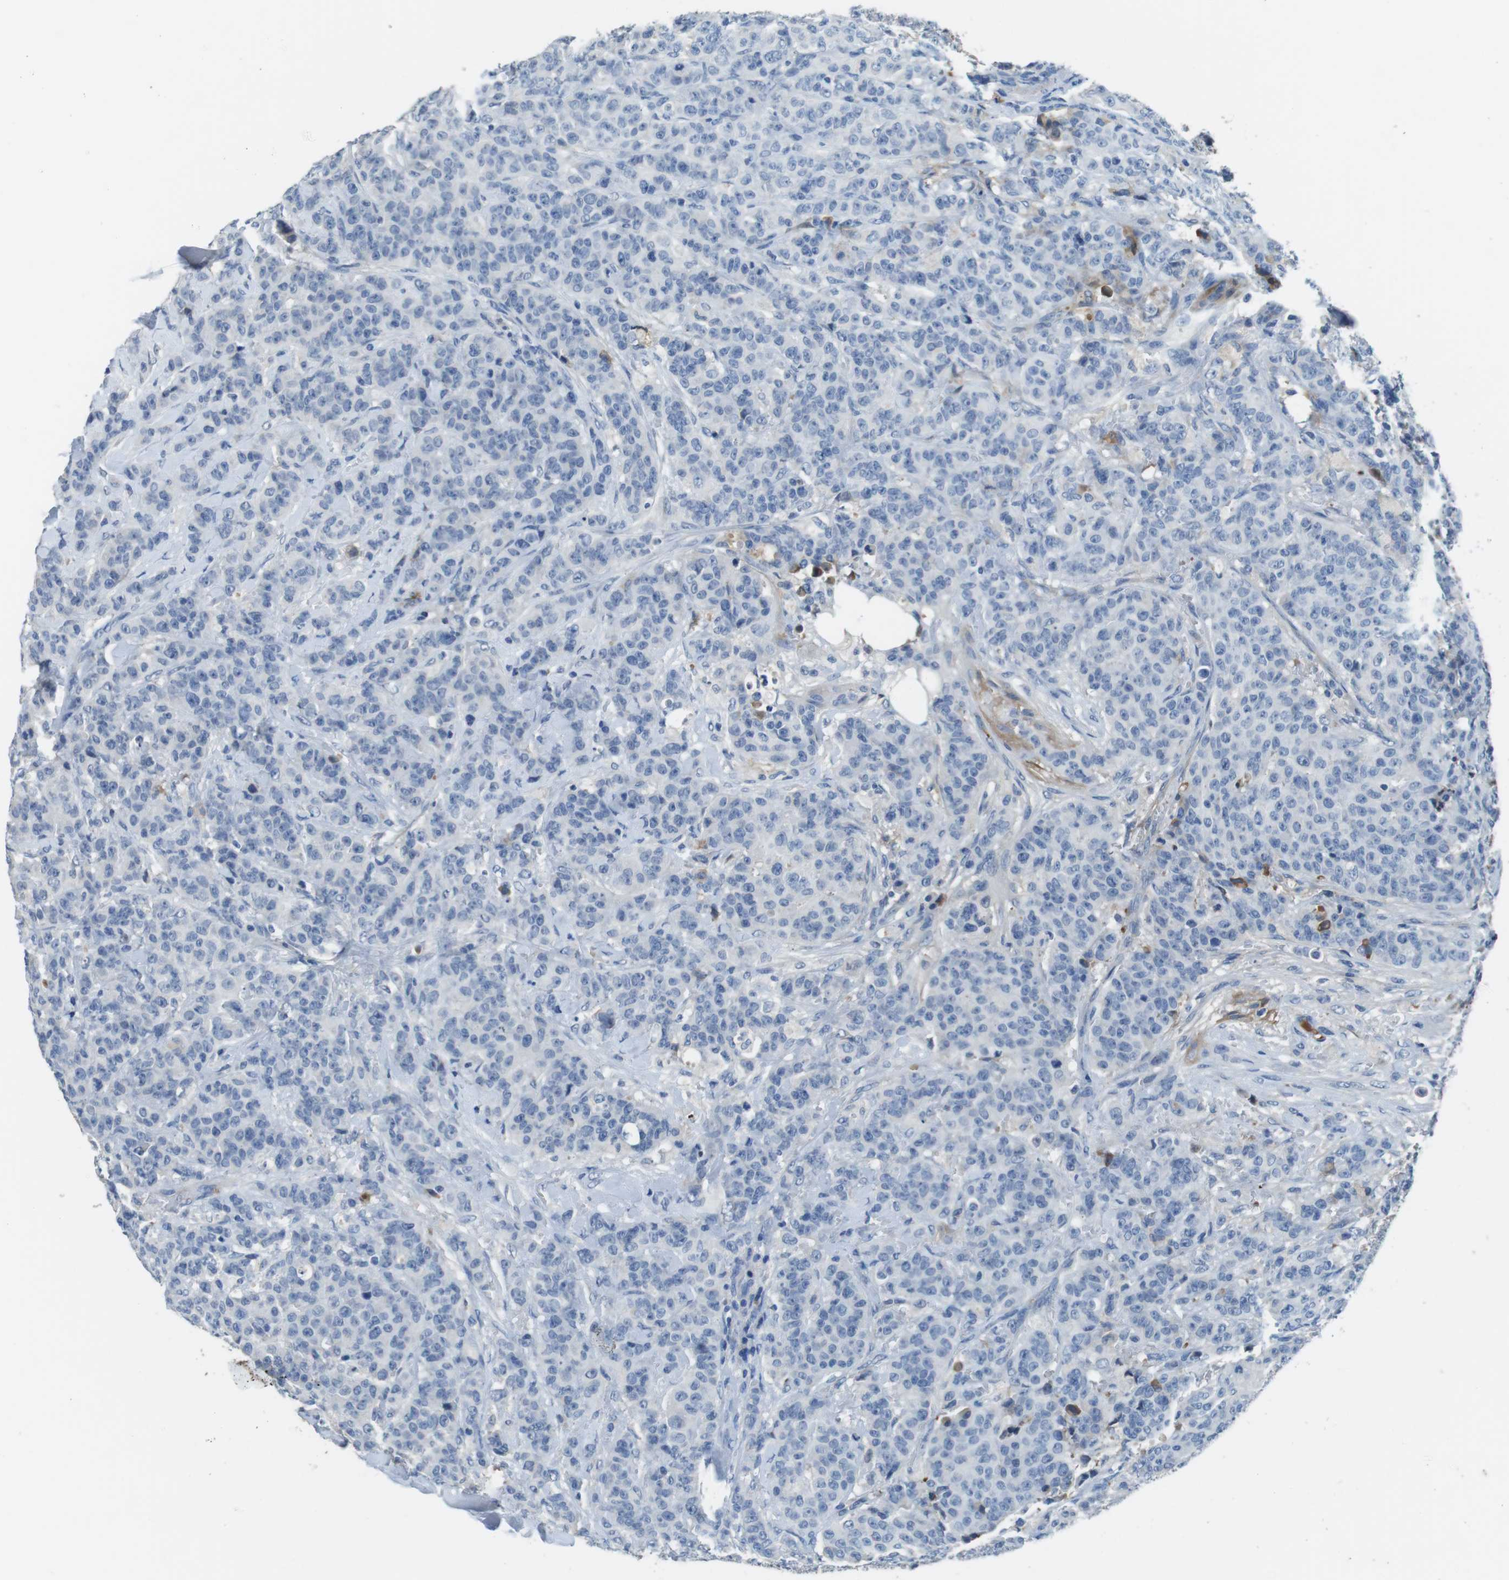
{"staining": {"intensity": "negative", "quantity": "none", "location": "none"}, "tissue": "breast cancer", "cell_type": "Tumor cells", "image_type": "cancer", "snomed": [{"axis": "morphology", "description": "Normal tissue, NOS"}, {"axis": "morphology", "description": "Duct carcinoma"}, {"axis": "topography", "description": "Breast"}], "caption": "Human breast cancer stained for a protein using immunohistochemistry reveals no positivity in tumor cells.", "gene": "TMPRSS15", "patient": {"sex": "female", "age": 40}}